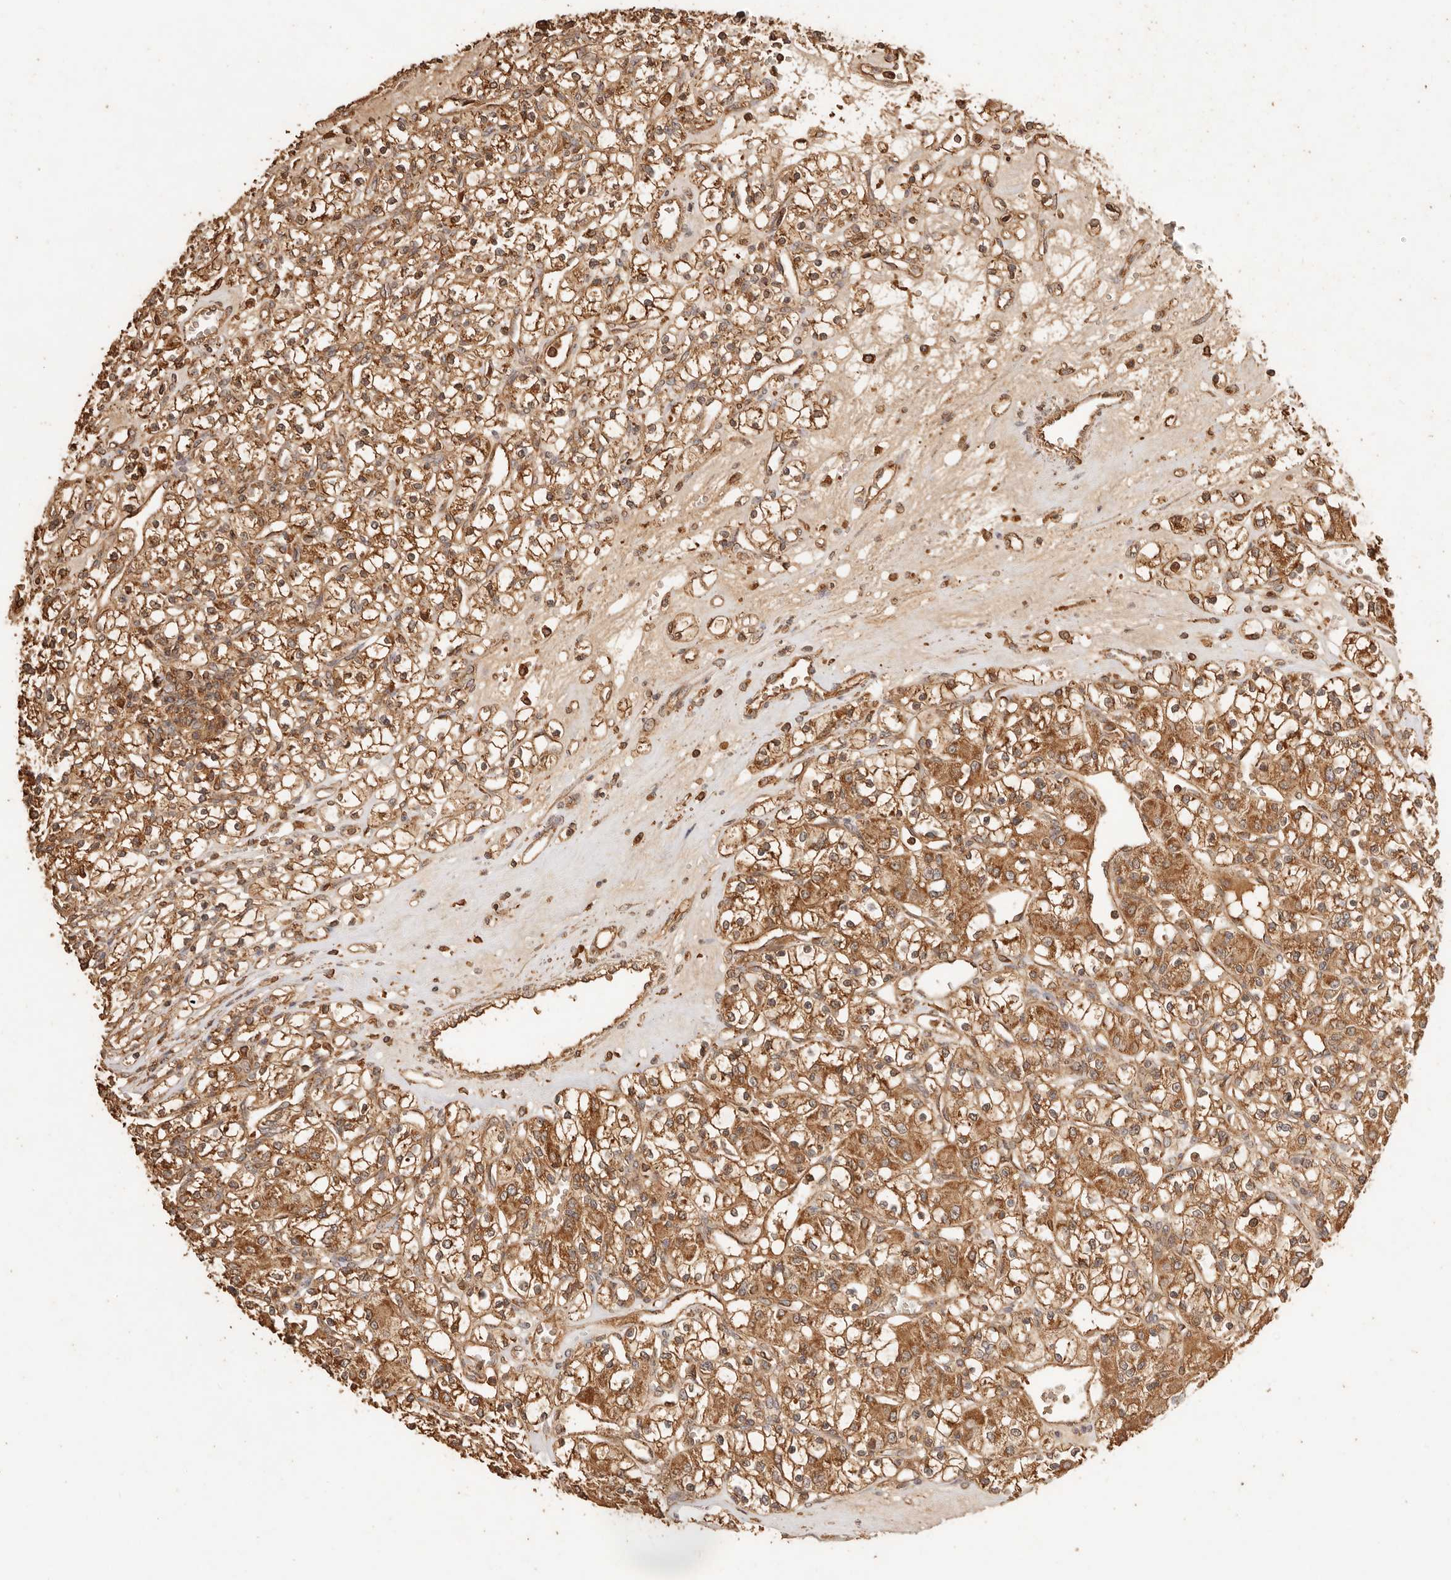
{"staining": {"intensity": "moderate", "quantity": ">75%", "location": "cytoplasmic/membranous"}, "tissue": "renal cancer", "cell_type": "Tumor cells", "image_type": "cancer", "snomed": [{"axis": "morphology", "description": "Adenocarcinoma, NOS"}, {"axis": "topography", "description": "Kidney"}], "caption": "High-magnification brightfield microscopy of renal cancer (adenocarcinoma) stained with DAB (3,3'-diaminobenzidine) (brown) and counterstained with hematoxylin (blue). tumor cells exhibit moderate cytoplasmic/membranous staining is identified in about>75% of cells. (brown staining indicates protein expression, while blue staining denotes nuclei).", "gene": "FAM180B", "patient": {"sex": "female", "age": 59}}